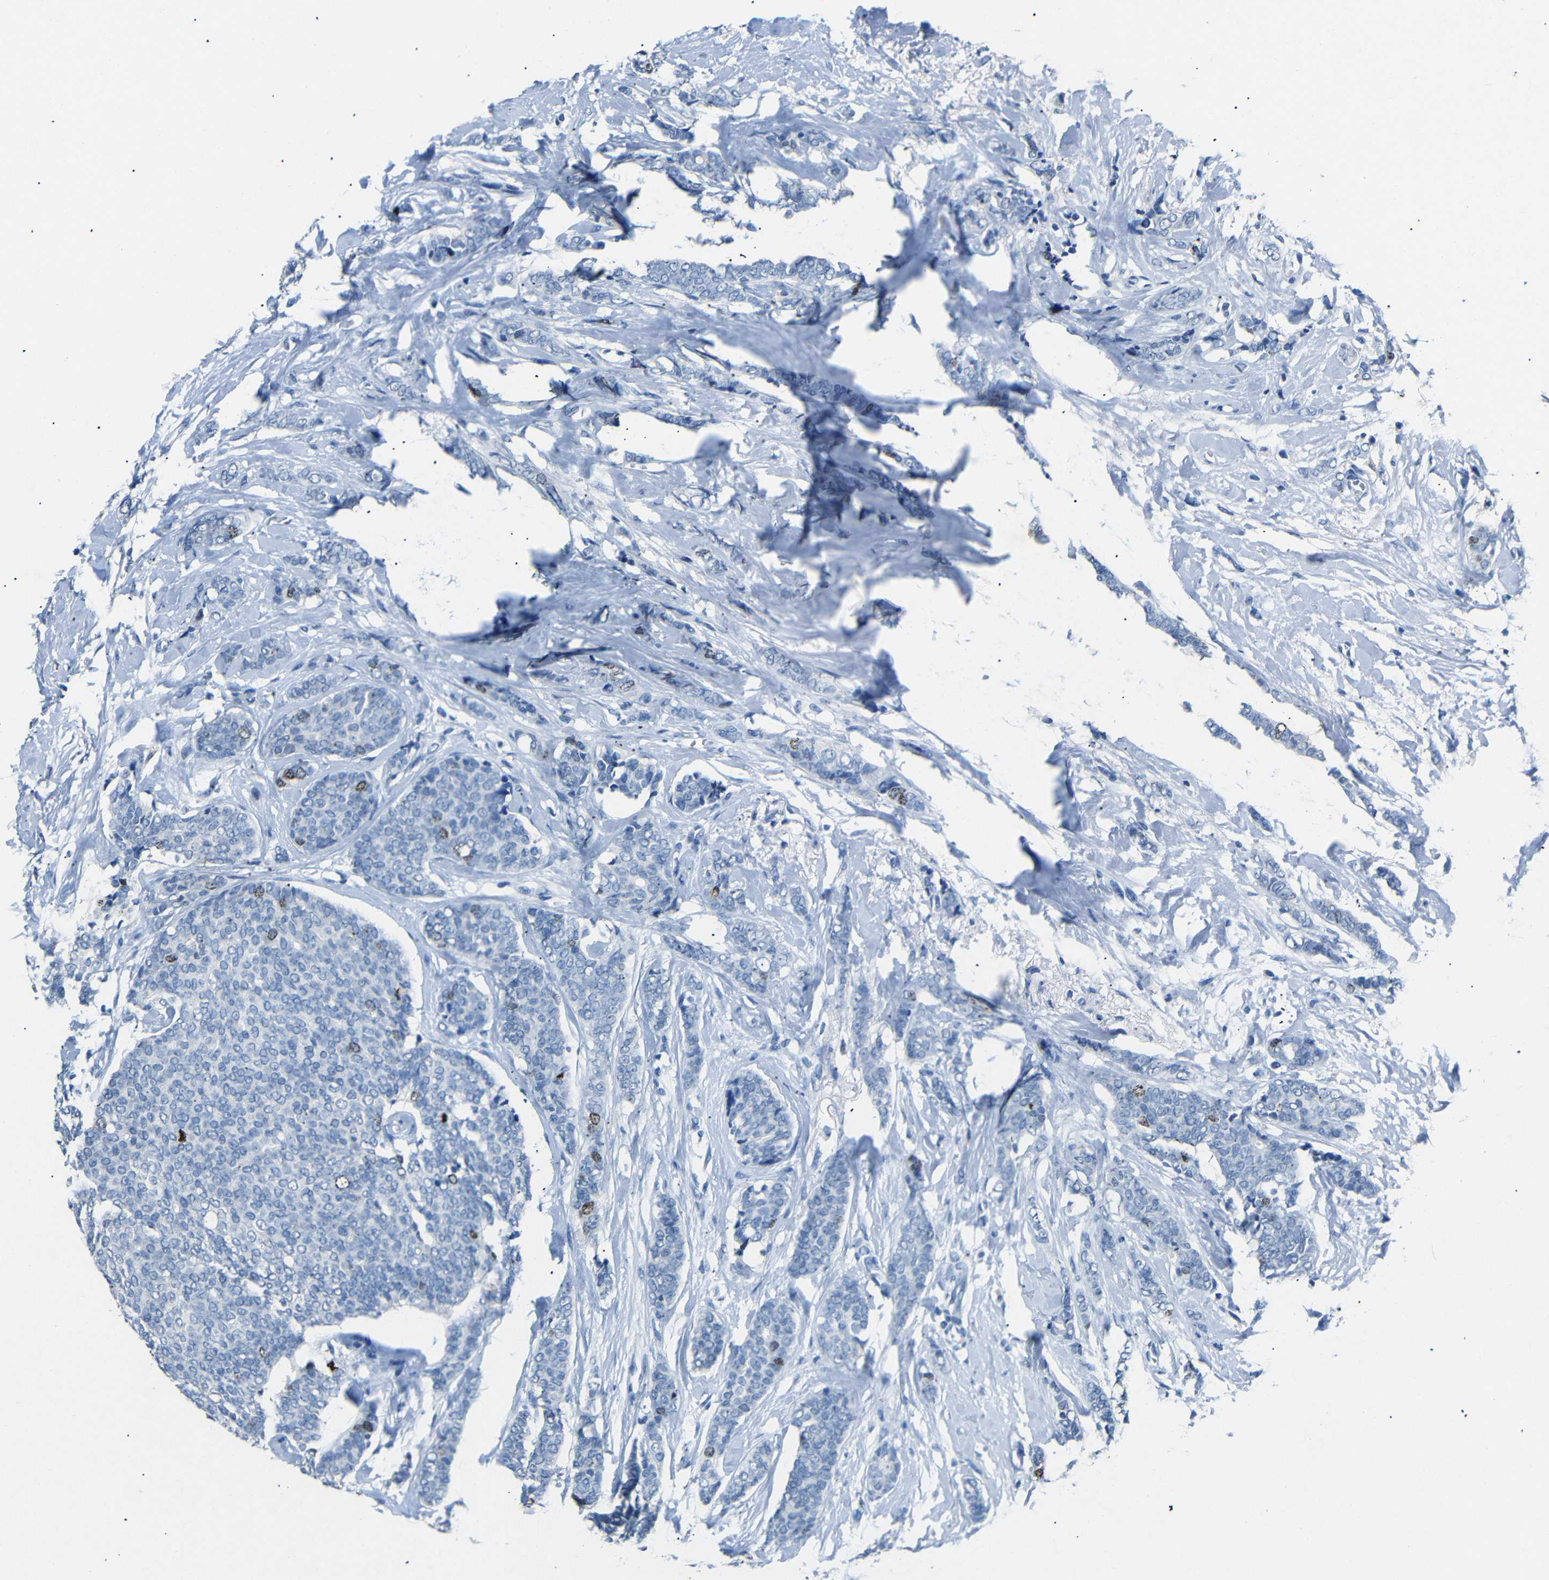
{"staining": {"intensity": "weak", "quantity": "<25%", "location": "nuclear"}, "tissue": "breast cancer", "cell_type": "Tumor cells", "image_type": "cancer", "snomed": [{"axis": "morphology", "description": "Lobular carcinoma"}, {"axis": "topography", "description": "Skin"}, {"axis": "topography", "description": "Breast"}], "caption": "Immunohistochemical staining of human breast cancer (lobular carcinoma) reveals no significant expression in tumor cells.", "gene": "INCENP", "patient": {"sex": "female", "age": 46}}